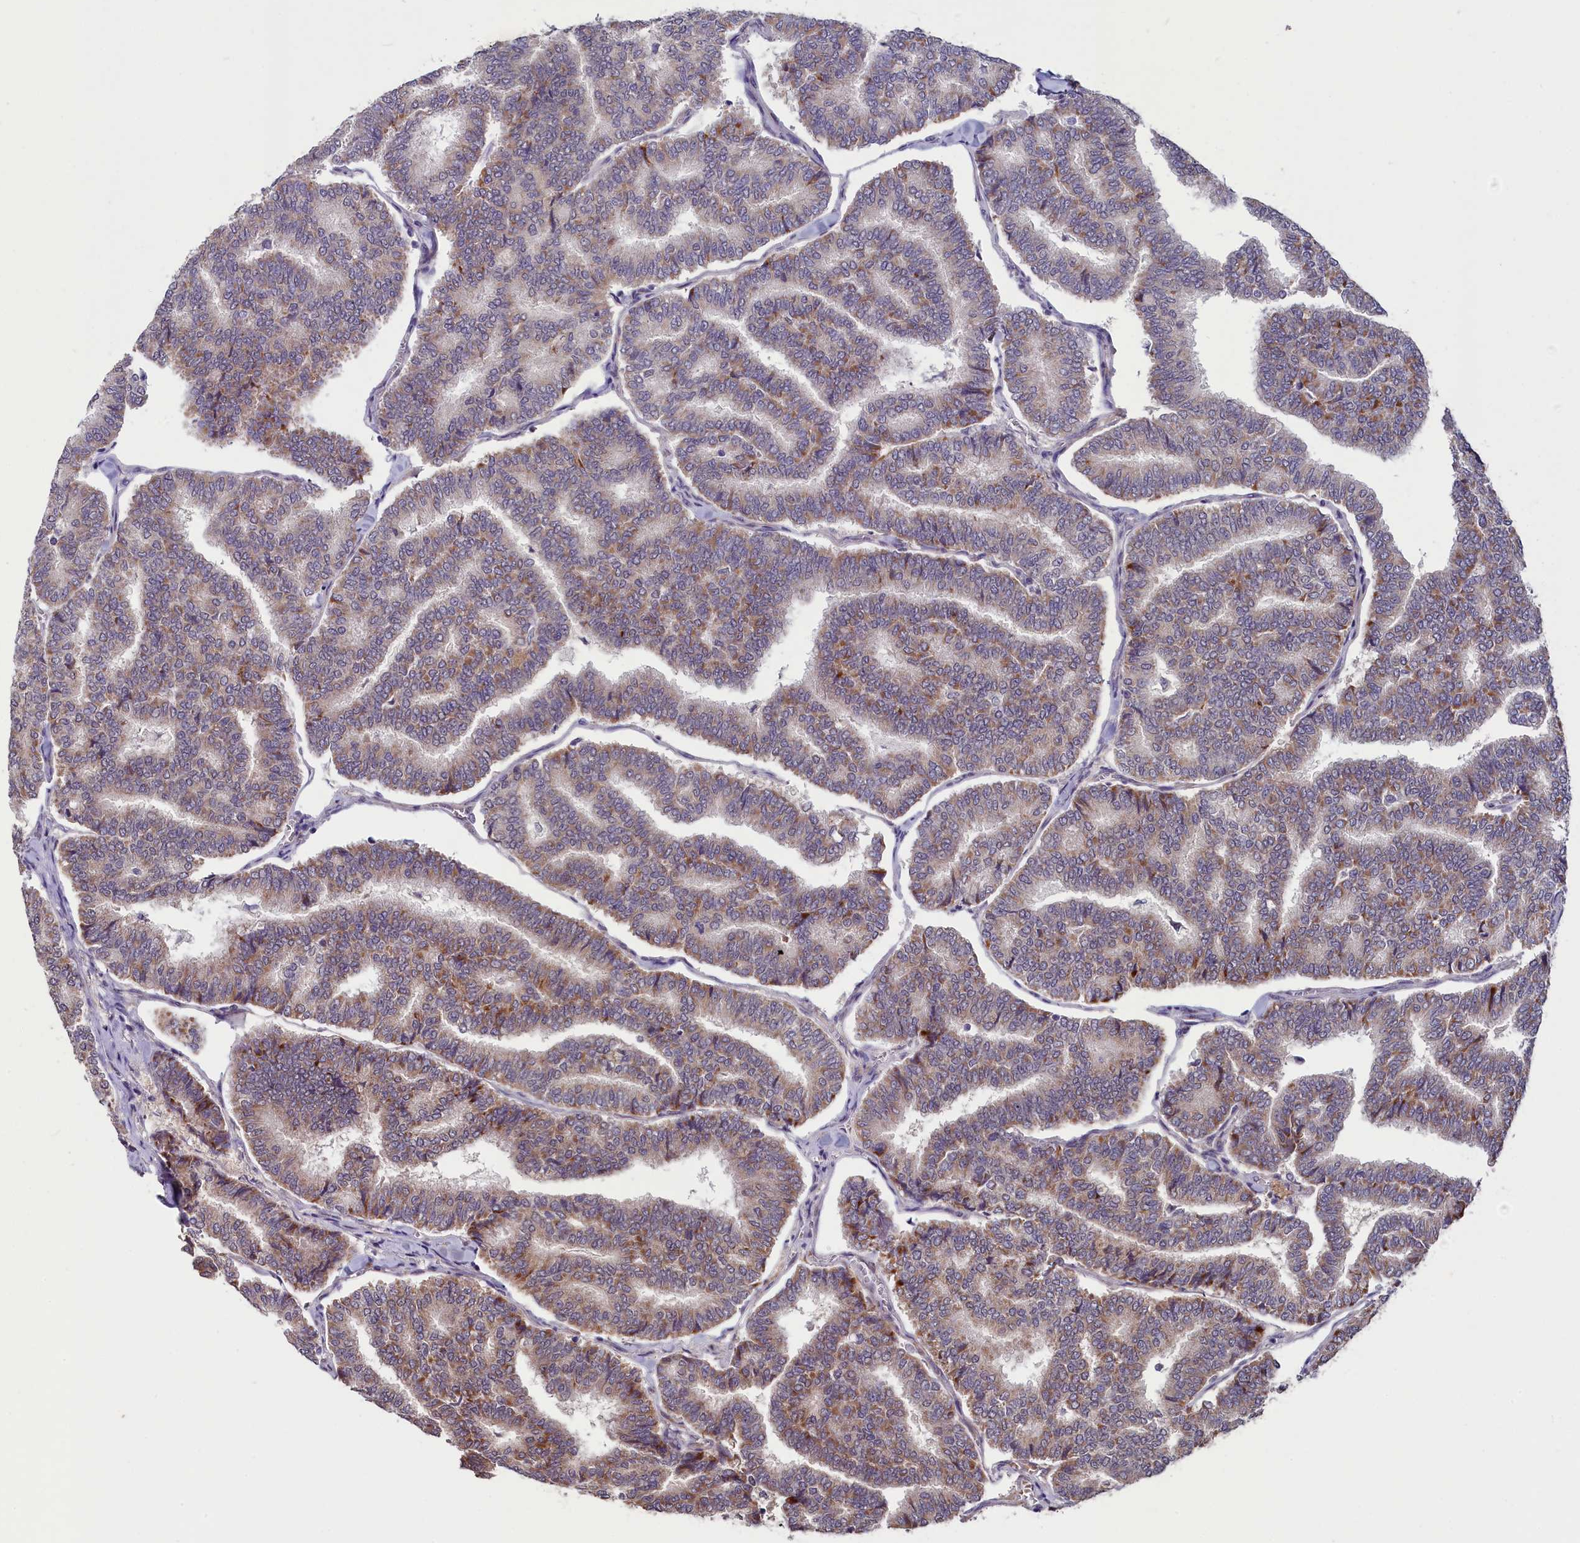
{"staining": {"intensity": "moderate", "quantity": ">75%", "location": "cytoplasmic/membranous"}, "tissue": "thyroid cancer", "cell_type": "Tumor cells", "image_type": "cancer", "snomed": [{"axis": "morphology", "description": "Papillary adenocarcinoma, NOS"}, {"axis": "topography", "description": "Thyroid gland"}], "caption": "Thyroid cancer was stained to show a protein in brown. There is medium levels of moderate cytoplasmic/membranous staining in about >75% of tumor cells. The protein of interest is shown in brown color, while the nuclei are stained blue.", "gene": "SLC39A6", "patient": {"sex": "female", "age": 35}}